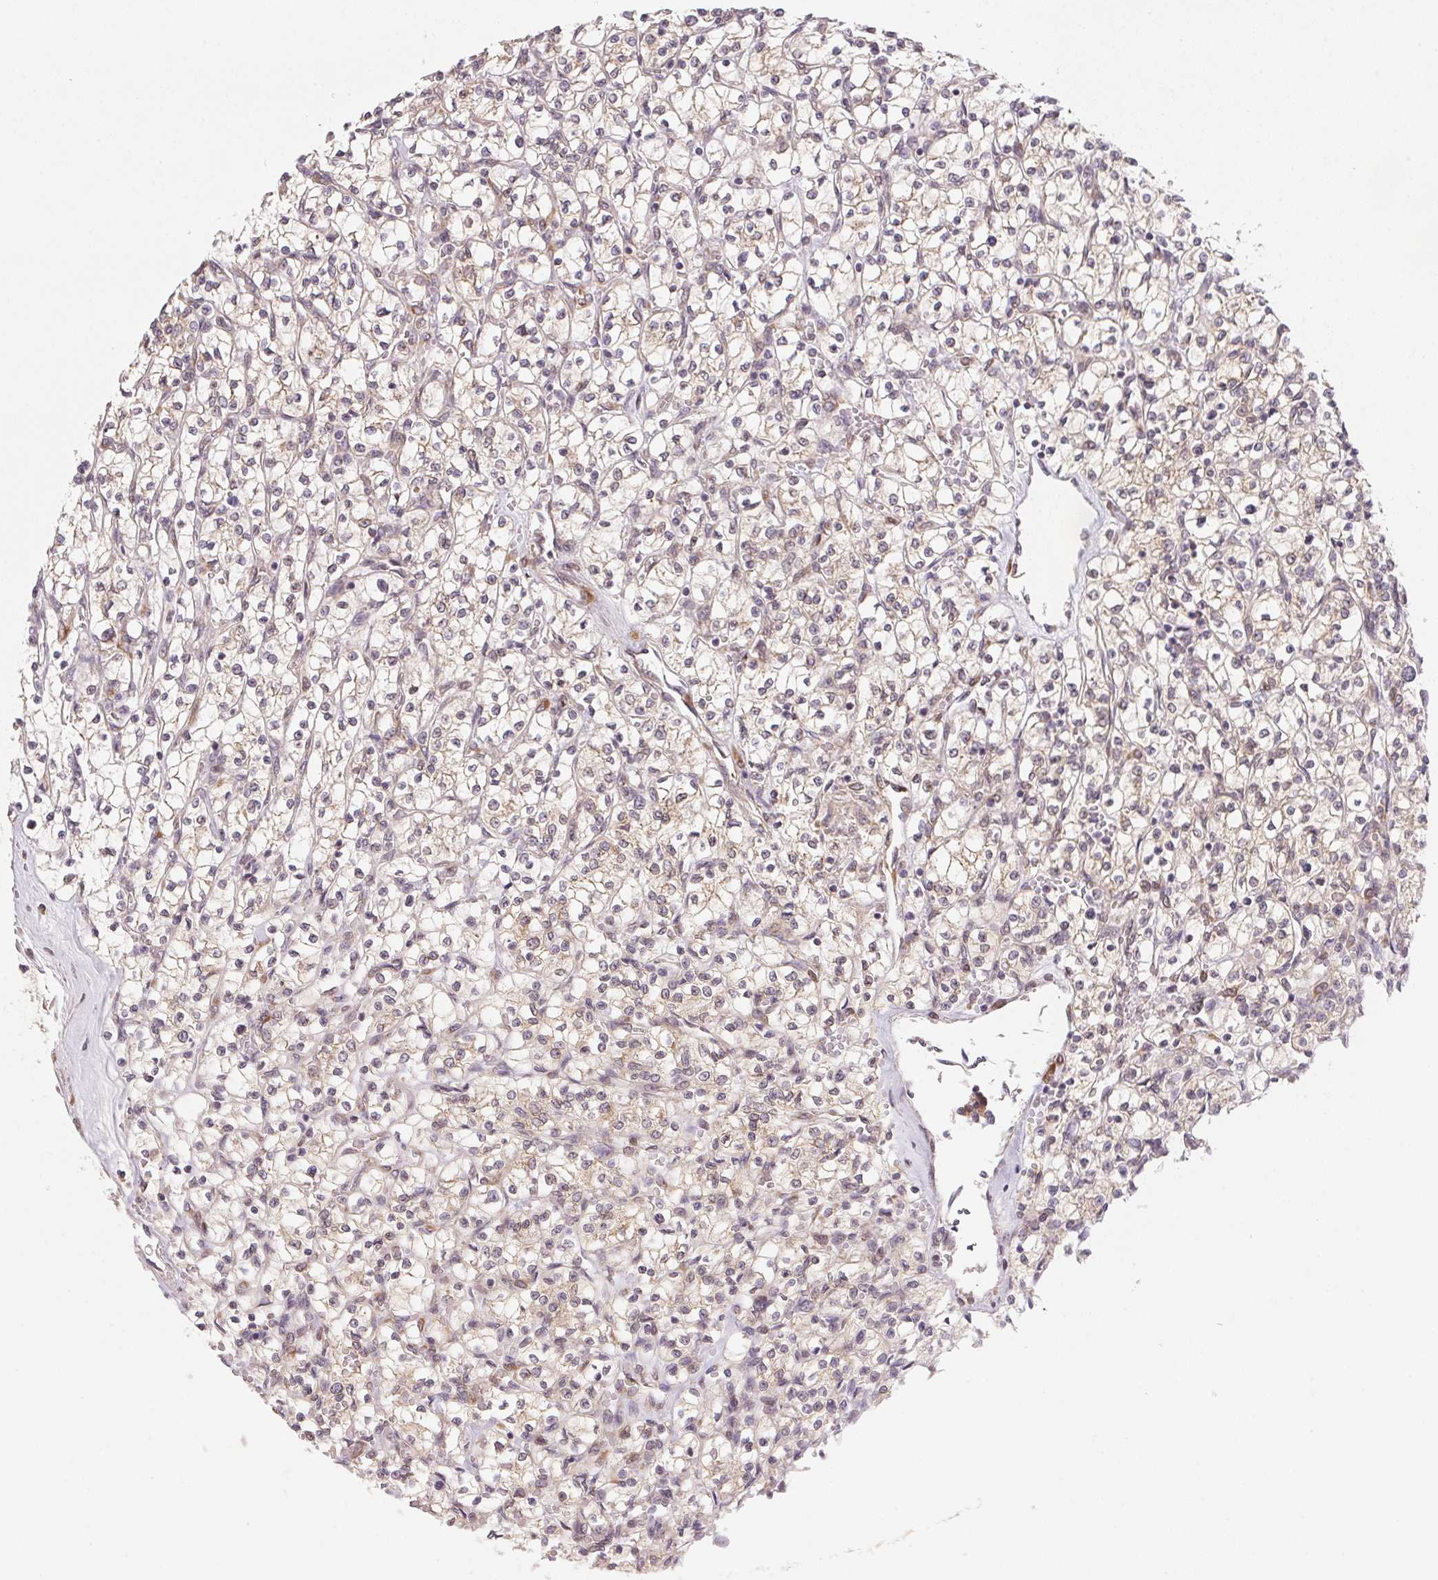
{"staining": {"intensity": "weak", "quantity": "25%-75%", "location": "cytoplasmic/membranous"}, "tissue": "renal cancer", "cell_type": "Tumor cells", "image_type": "cancer", "snomed": [{"axis": "morphology", "description": "Adenocarcinoma, NOS"}, {"axis": "topography", "description": "Kidney"}], "caption": "Tumor cells display weak cytoplasmic/membranous staining in about 25%-75% of cells in adenocarcinoma (renal). Nuclei are stained in blue.", "gene": "EI24", "patient": {"sex": "female", "age": 64}}